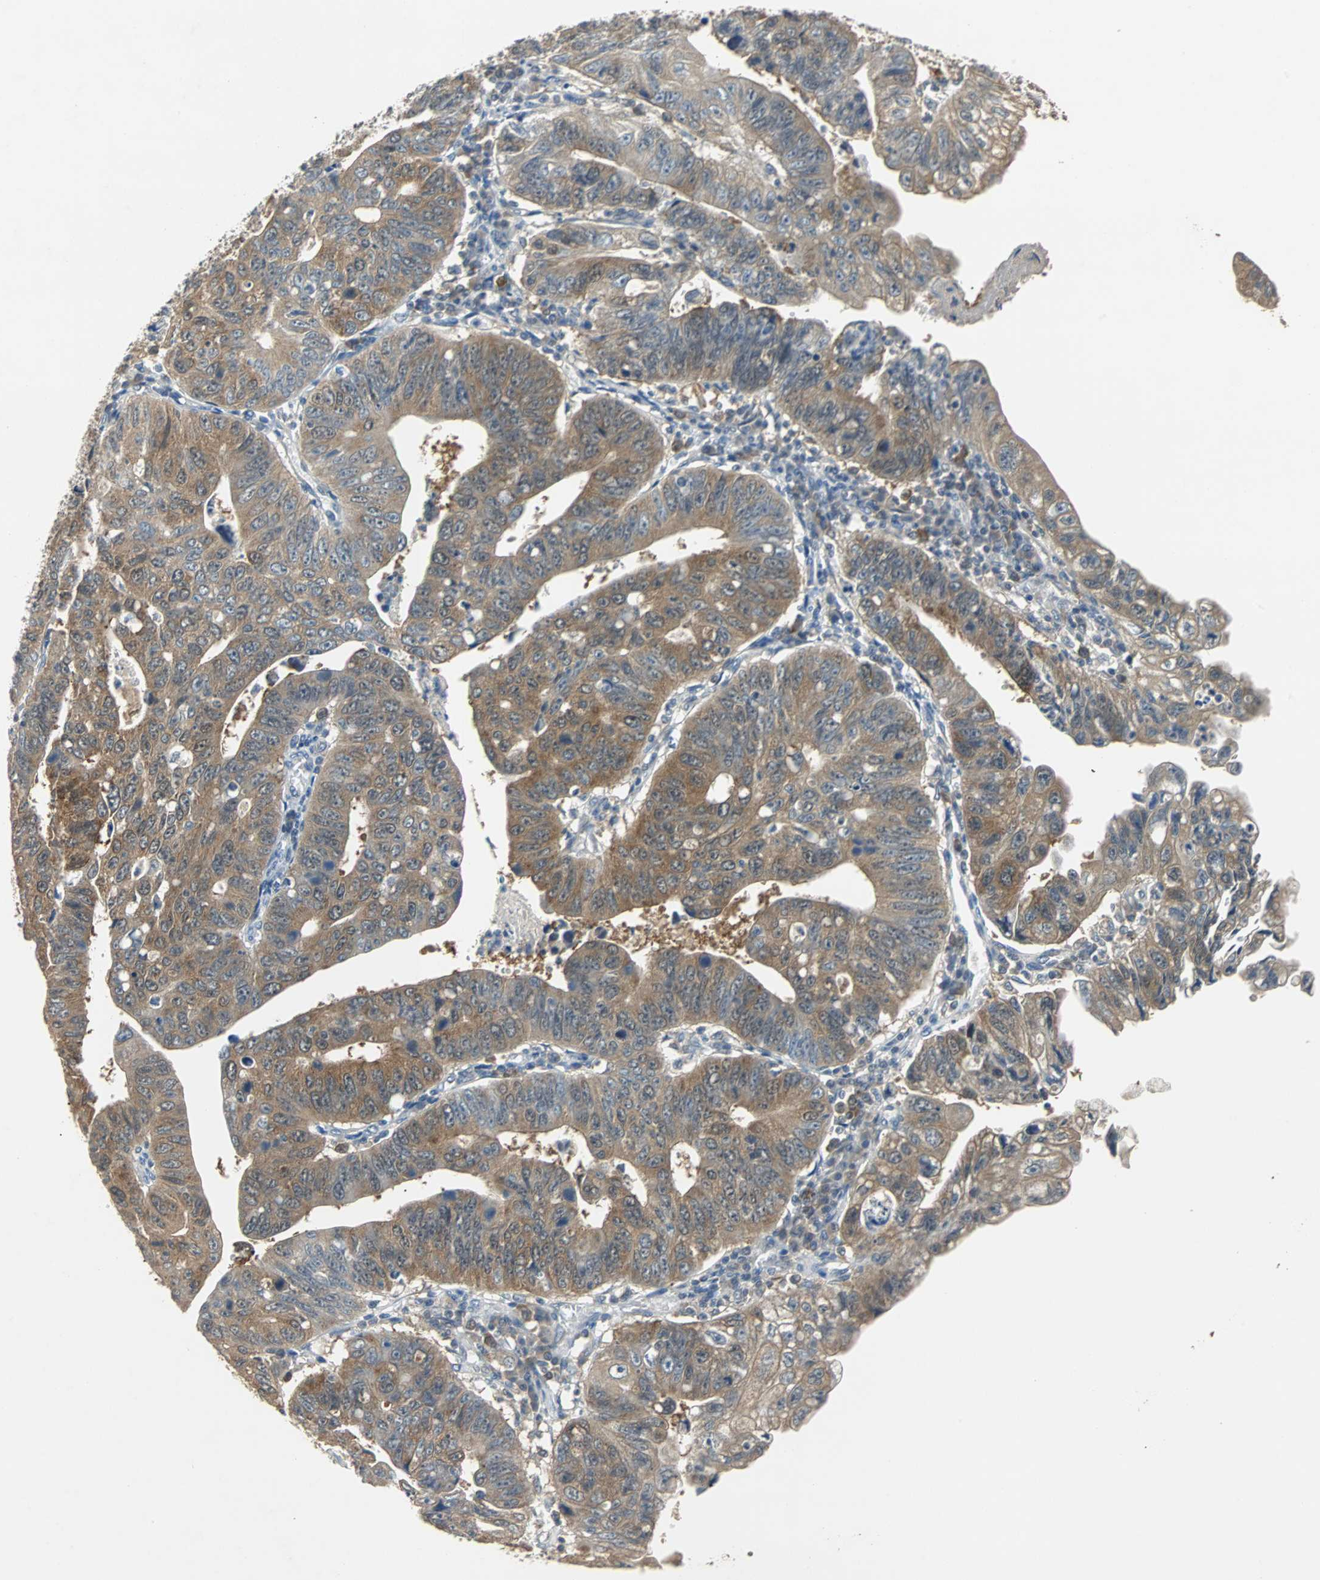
{"staining": {"intensity": "moderate", "quantity": "25%-75%", "location": "cytoplasmic/membranous"}, "tissue": "stomach cancer", "cell_type": "Tumor cells", "image_type": "cancer", "snomed": [{"axis": "morphology", "description": "Adenocarcinoma, NOS"}, {"axis": "topography", "description": "Stomach"}], "caption": "Approximately 25%-75% of tumor cells in human stomach adenocarcinoma demonstrate moderate cytoplasmic/membranous protein positivity as visualized by brown immunohistochemical staining.", "gene": "ABHD2", "patient": {"sex": "male", "age": 59}}